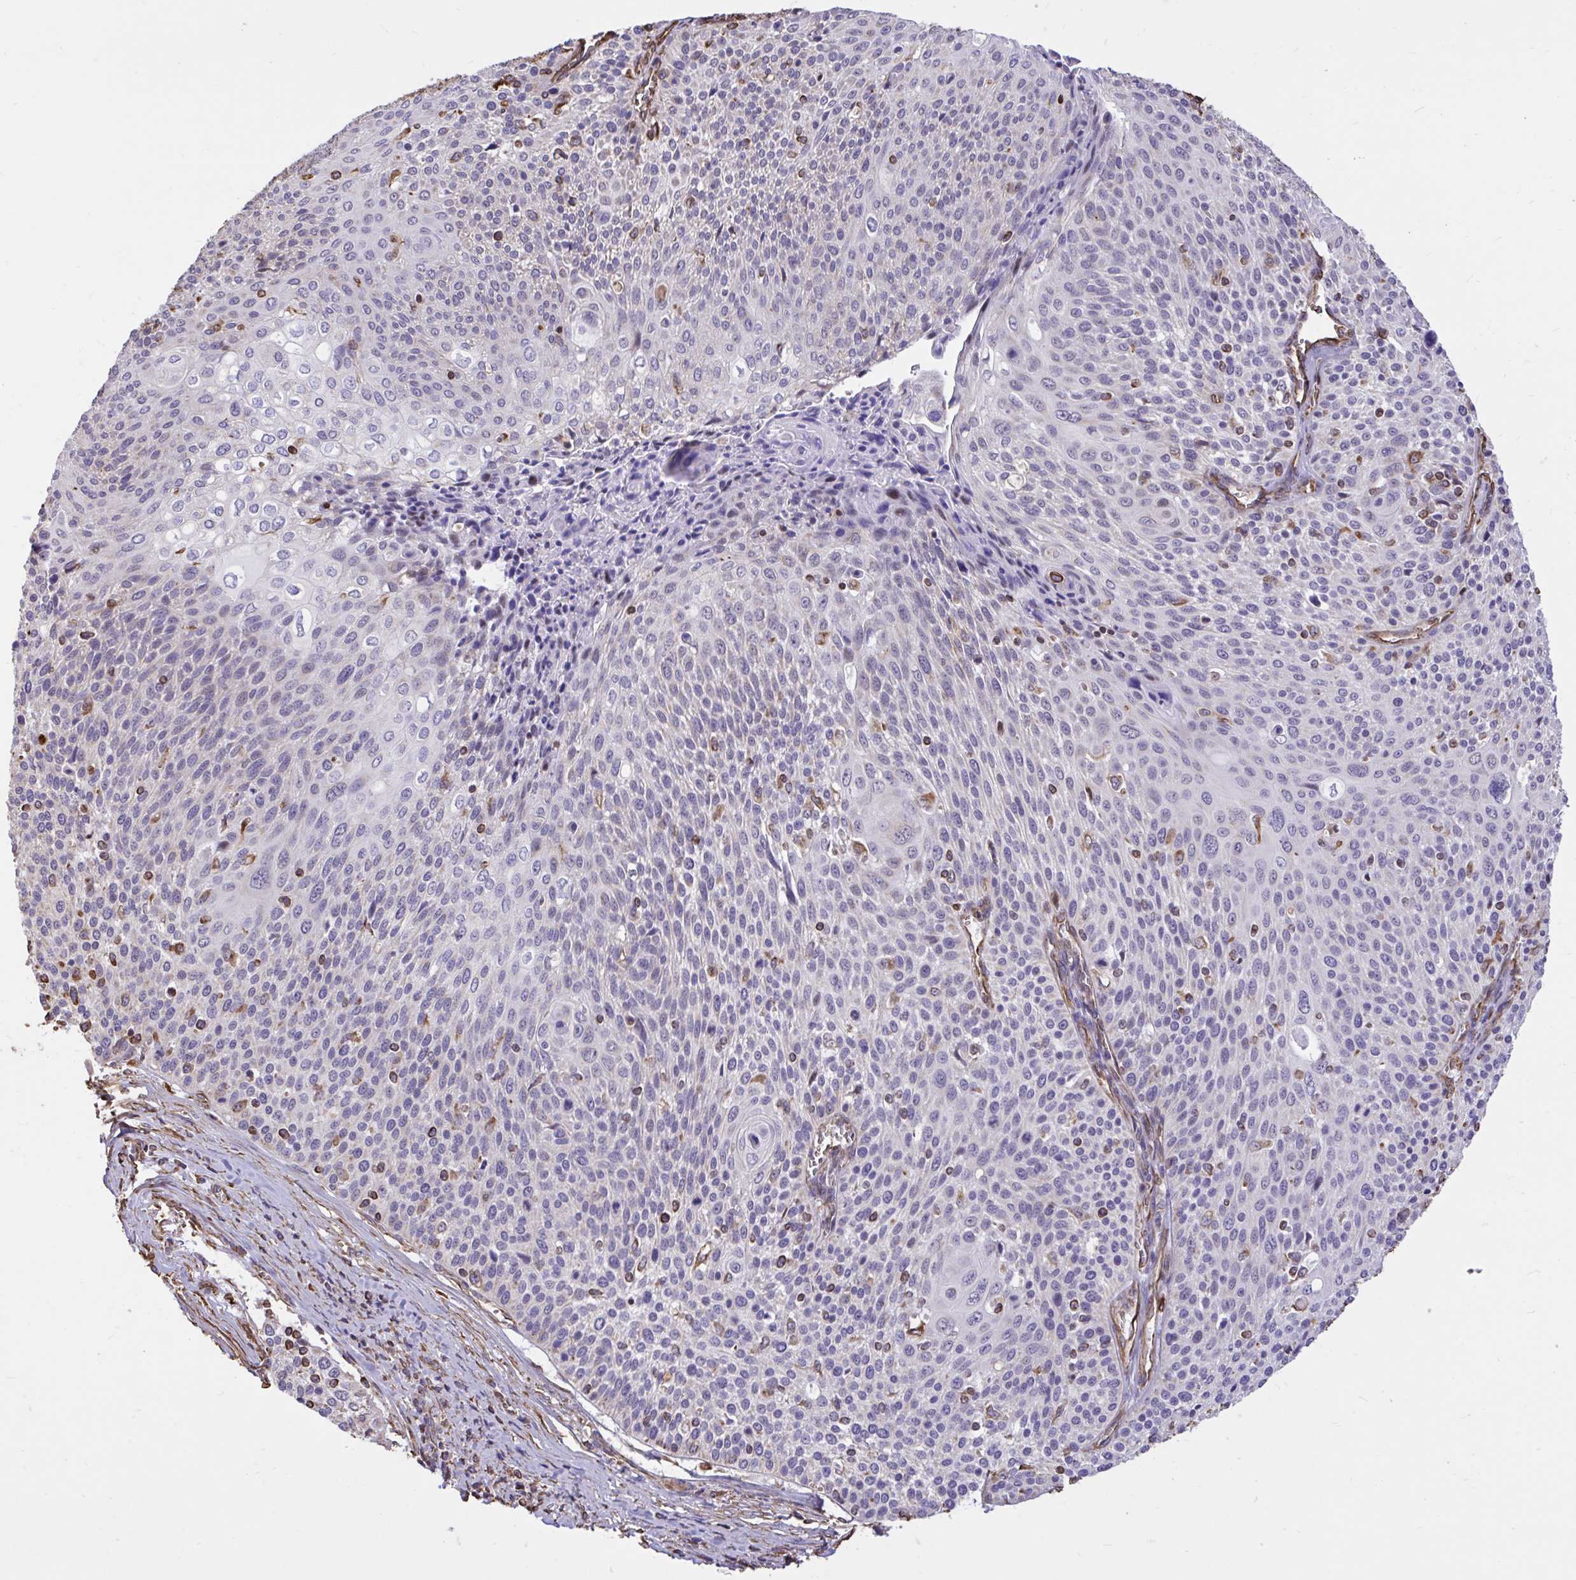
{"staining": {"intensity": "negative", "quantity": "none", "location": "none"}, "tissue": "cervical cancer", "cell_type": "Tumor cells", "image_type": "cancer", "snomed": [{"axis": "morphology", "description": "Squamous cell carcinoma, NOS"}, {"axis": "topography", "description": "Cervix"}], "caption": "Immunohistochemistry (IHC) photomicrograph of cervical squamous cell carcinoma stained for a protein (brown), which shows no expression in tumor cells.", "gene": "RNF103", "patient": {"sex": "female", "age": 31}}